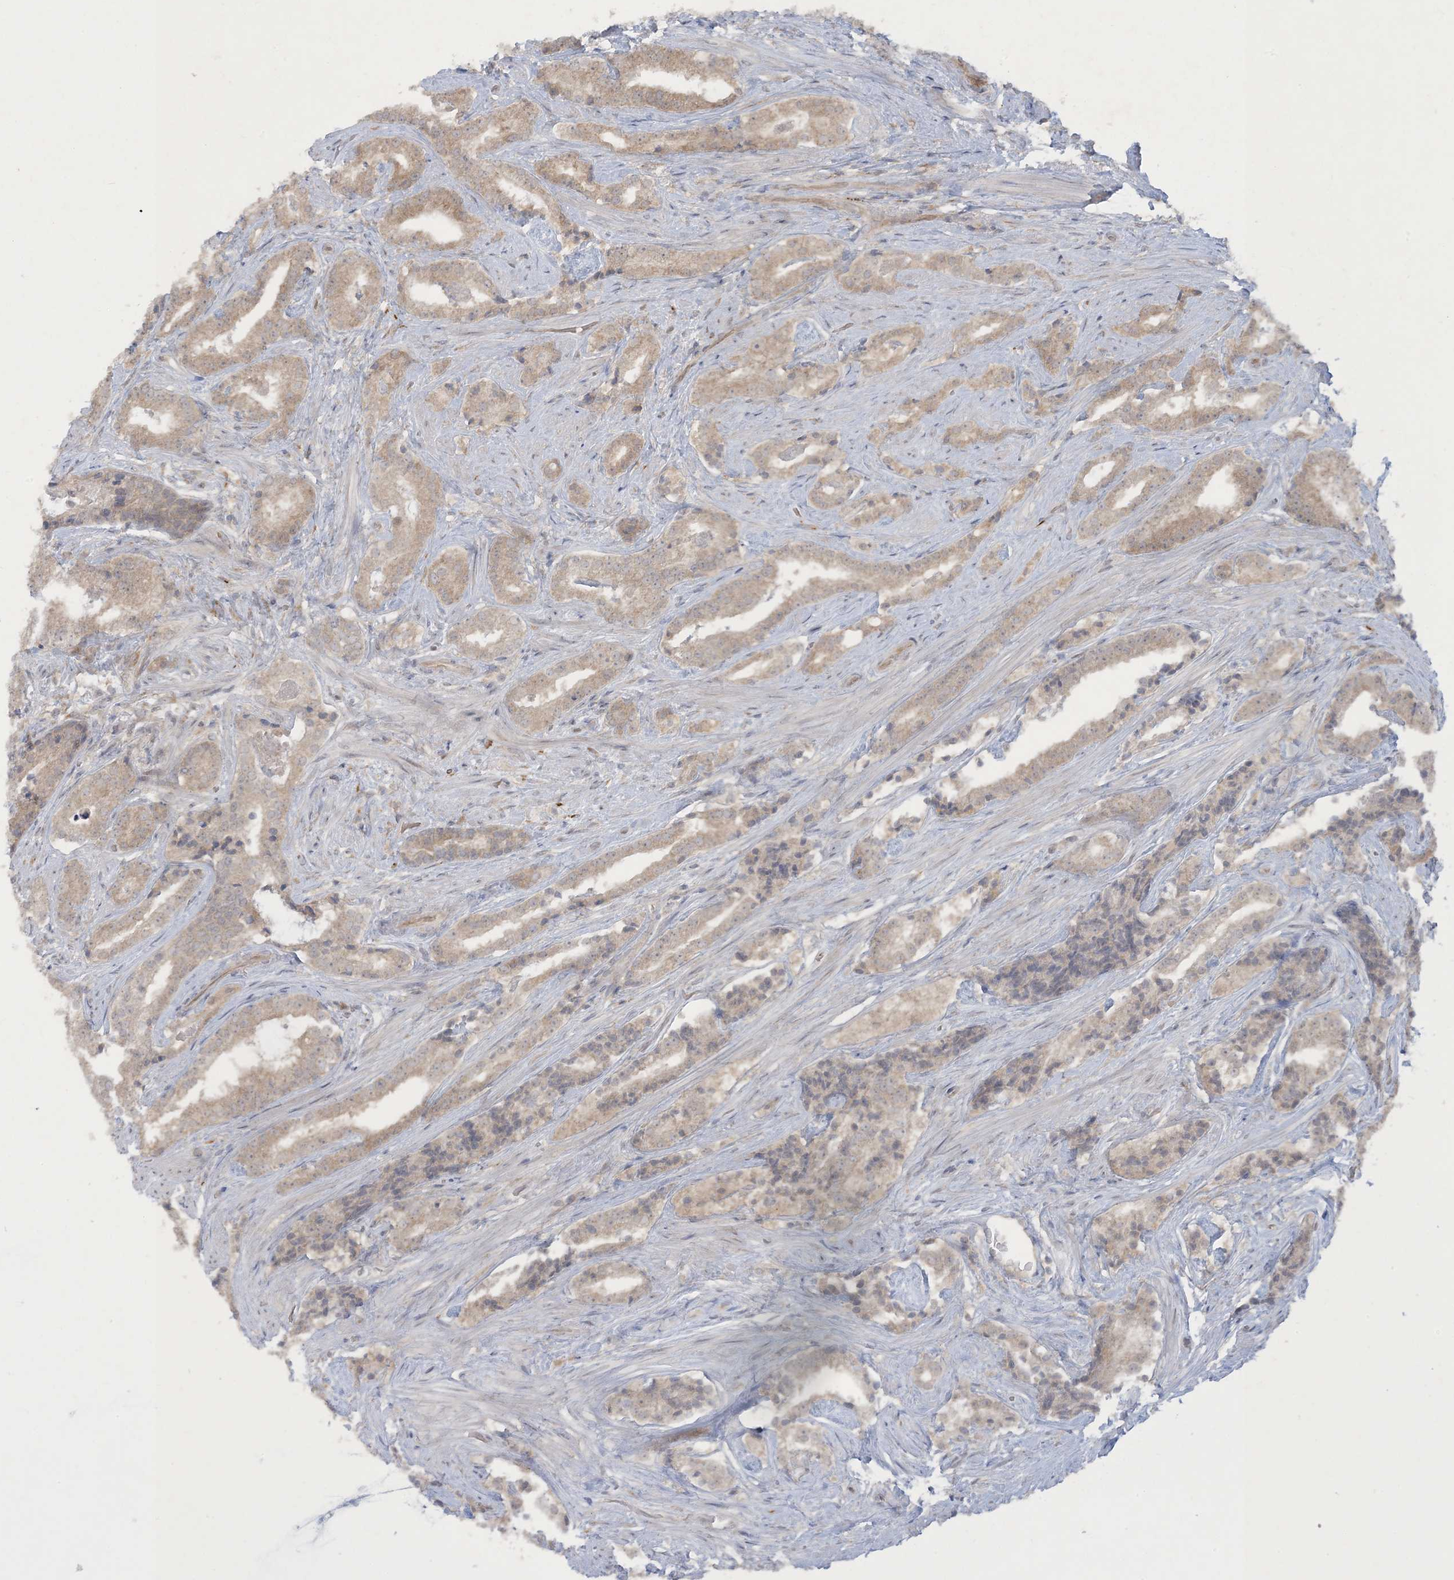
{"staining": {"intensity": "weak", "quantity": ">75%", "location": "cytoplasmic/membranous"}, "tissue": "prostate cancer", "cell_type": "Tumor cells", "image_type": "cancer", "snomed": [{"axis": "morphology", "description": "Adenocarcinoma, Low grade"}, {"axis": "topography", "description": "Prostate"}], "caption": "Immunohistochemistry (DAB (3,3'-diaminobenzidine)) staining of human prostate cancer (low-grade adenocarcinoma) shows weak cytoplasmic/membranous protein expression in about >75% of tumor cells. (Brightfield microscopy of DAB IHC at high magnification).", "gene": "NRBP2", "patient": {"sex": "male", "age": 67}}